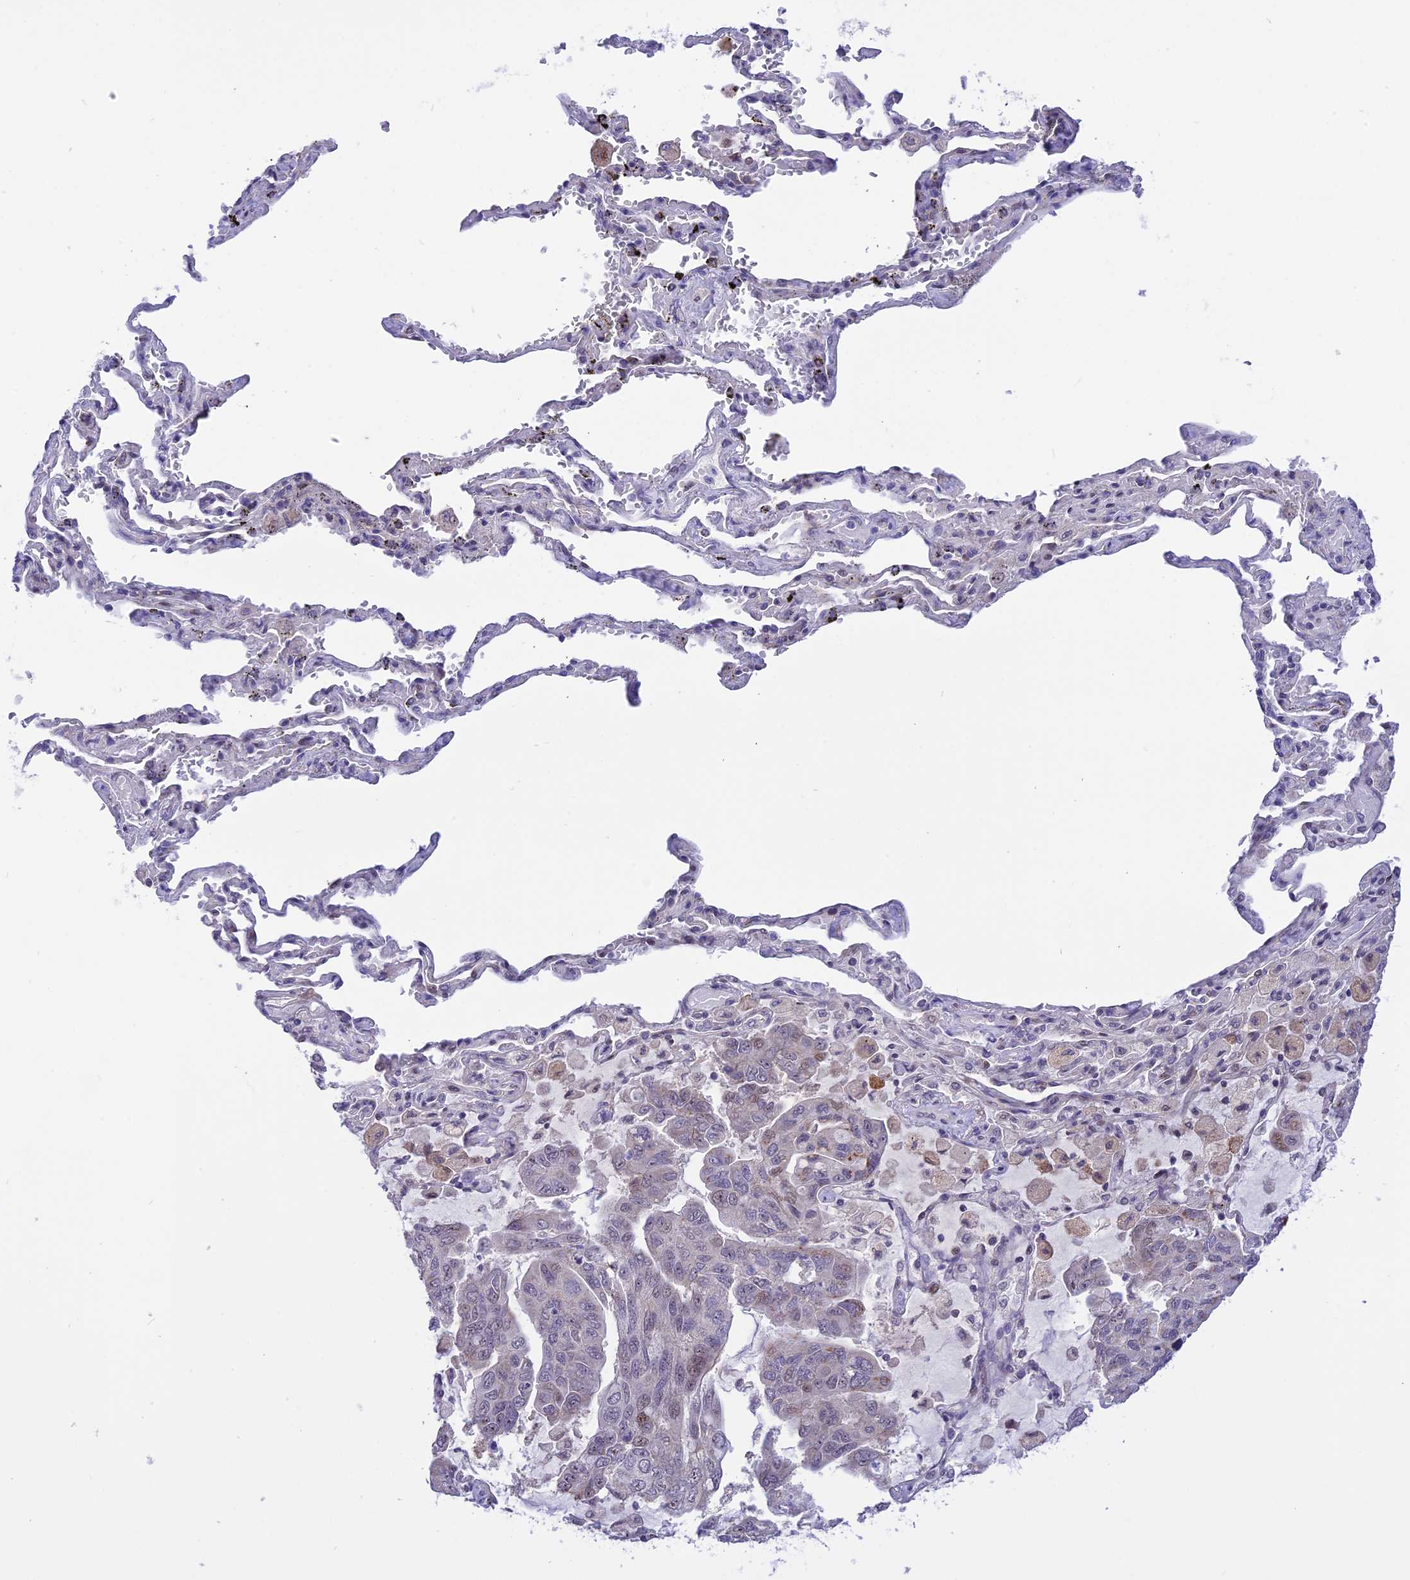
{"staining": {"intensity": "moderate", "quantity": "<25%", "location": "cytoplasmic/membranous,nuclear"}, "tissue": "lung cancer", "cell_type": "Tumor cells", "image_type": "cancer", "snomed": [{"axis": "morphology", "description": "Adenocarcinoma, NOS"}, {"axis": "topography", "description": "Lung"}], "caption": "Moderate cytoplasmic/membranous and nuclear protein staining is seen in approximately <25% of tumor cells in lung cancer (adenocarcinoma). The staining is performed using DAB (3,3'-diaminobenzidine) brown chromogen to label protein expression. The nuclei are counter-stained blue using hematoxylin.", "gene": "ZNF837", "patient": {"sex": "male", "age": 64}}